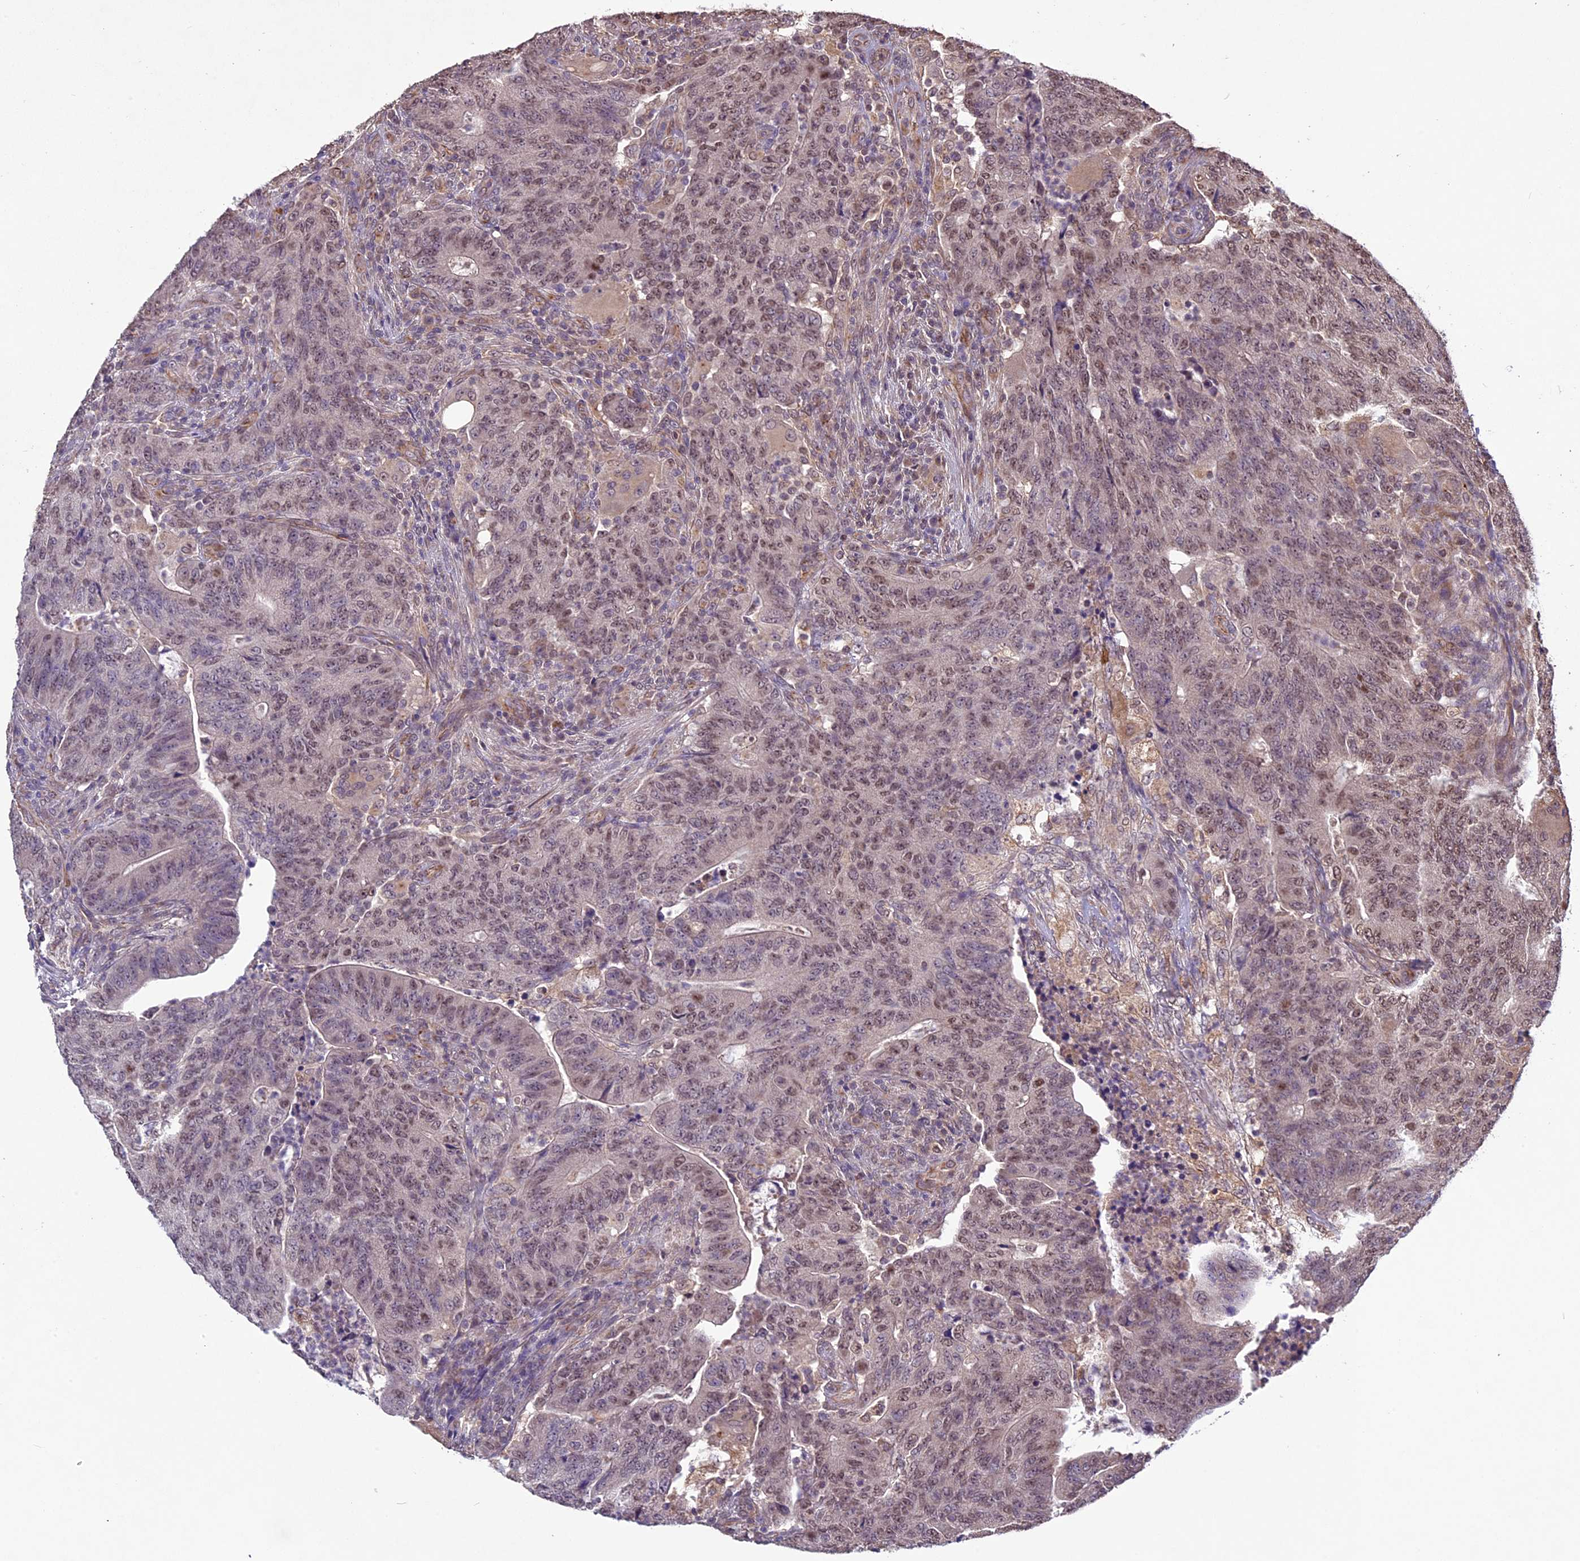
{"staining": {"intensity": "moderate", "quantity": ">75%", "location": "nuclear"}, "tissue": "colorectal cancer", "cell_type": "Tumor cells", "image_type": "cancer", "snomed": [{"axis": "morphology", "description": "Adenocarcinoma, NOS"}, {"axis": "topography", "description": "Colon"}], "caption": "Immunohistochemistry micrograph of neoplastic tissue: human colorectal adenocarcinoma stained using immunohistochemistry (IHC) displays medium levels of moderate protein expression localized specifically in the nuclear of tumor cells, appearing as a nuclear brown color.", "gene": "C3orf70", "patient": {"sex": "female", "age": 75}}